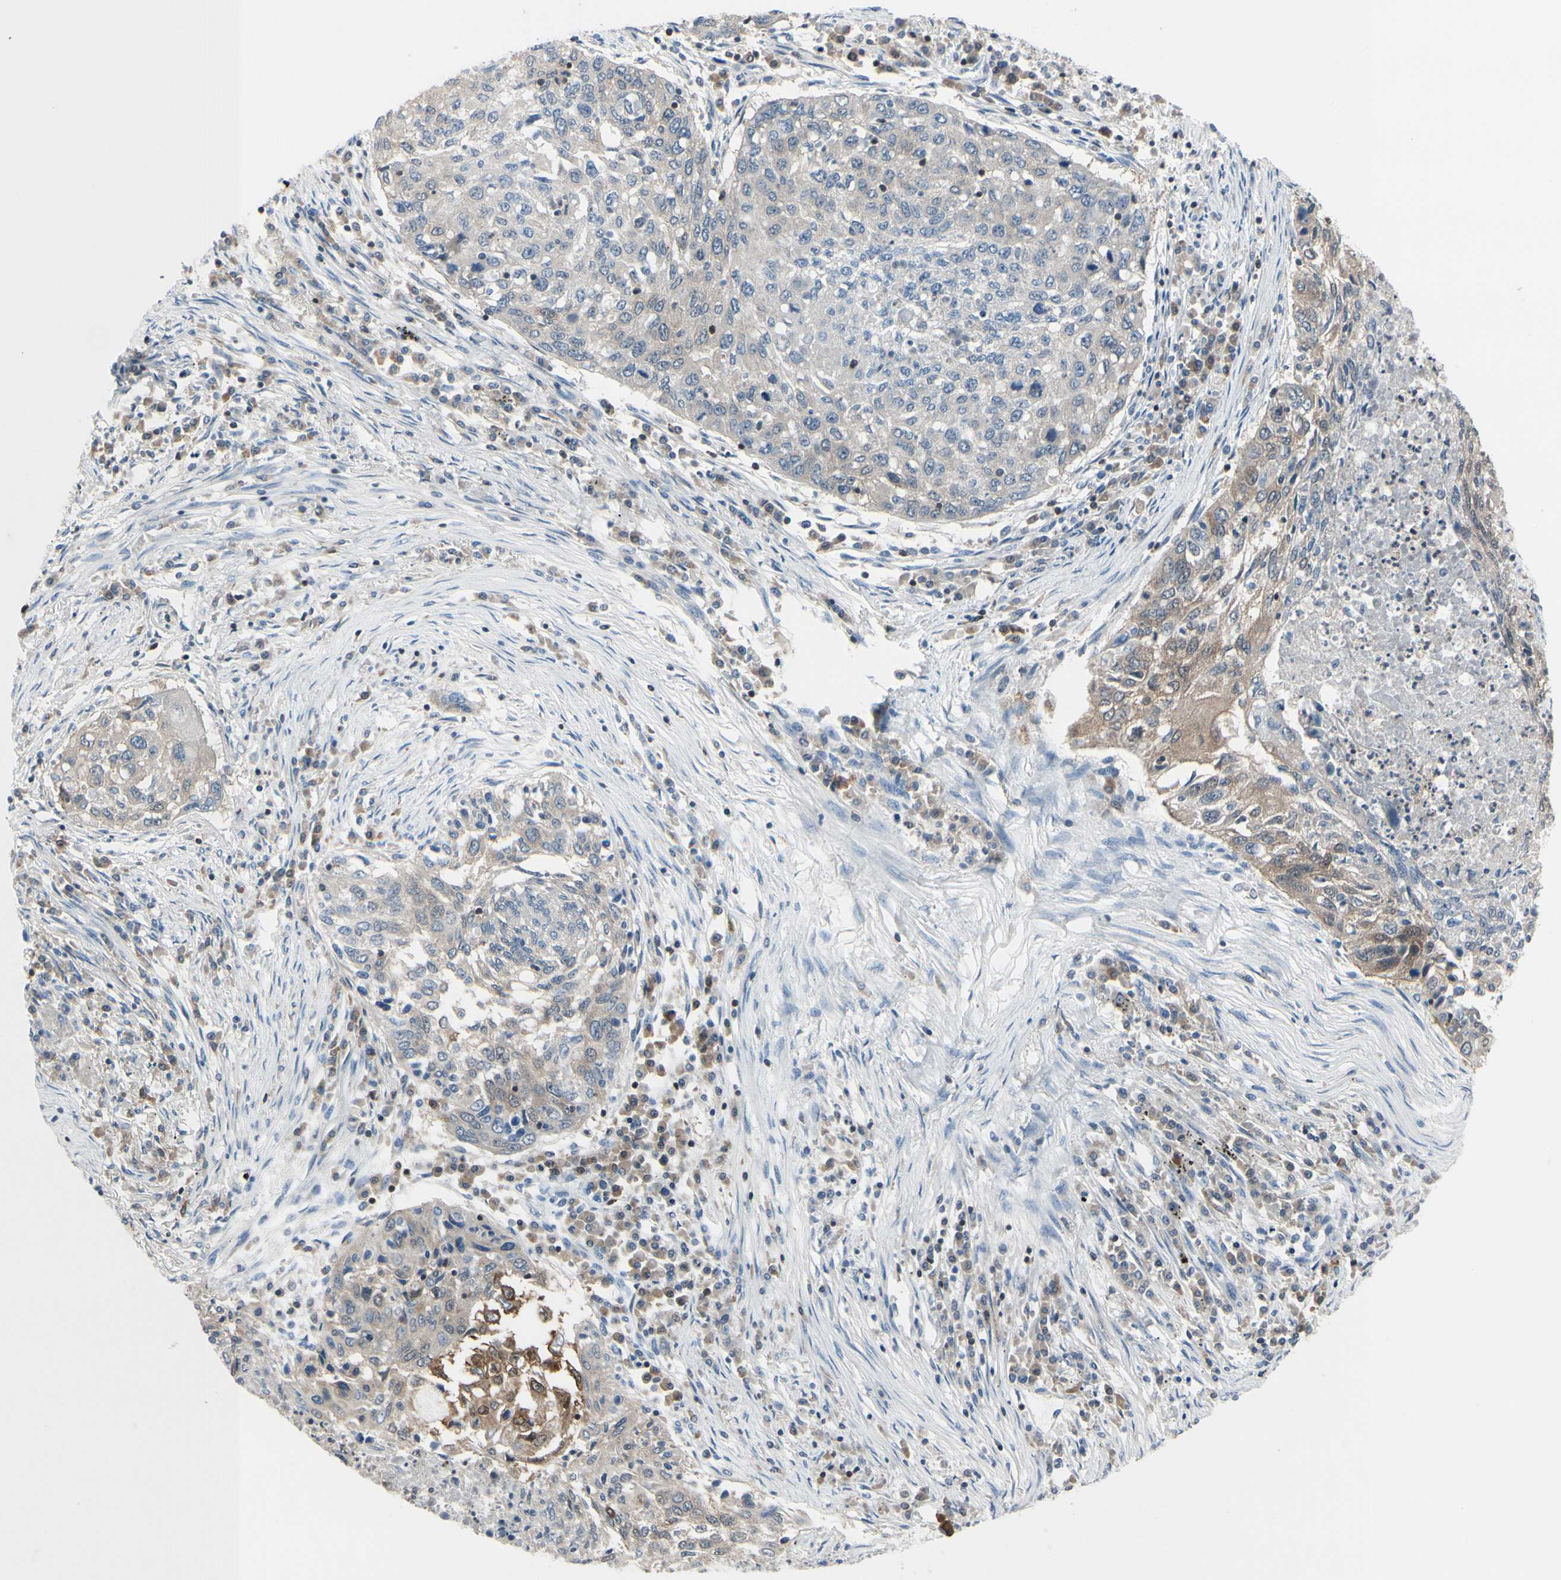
{"staining": {"intensity": "weak", "quantity": ">75%", "location": "cytoplasmic/membranous"}, "tissue": "lung cancer", "cell_type": "Tumor cells", "image_type": "cancer", "snomed": [{"axis": "morphology", "description": "Squamous cell carcinoma, NOS"}, {"axis": "topography", "description": "Lung"}], "caption": "Protein expression analysis of lung cancer demonstrates weak cytoplasmic/membranous expression in about >75% of tumor cells.", "gene": "SLC9A3R1", "patient": {"sex": "female", "age": 63}}